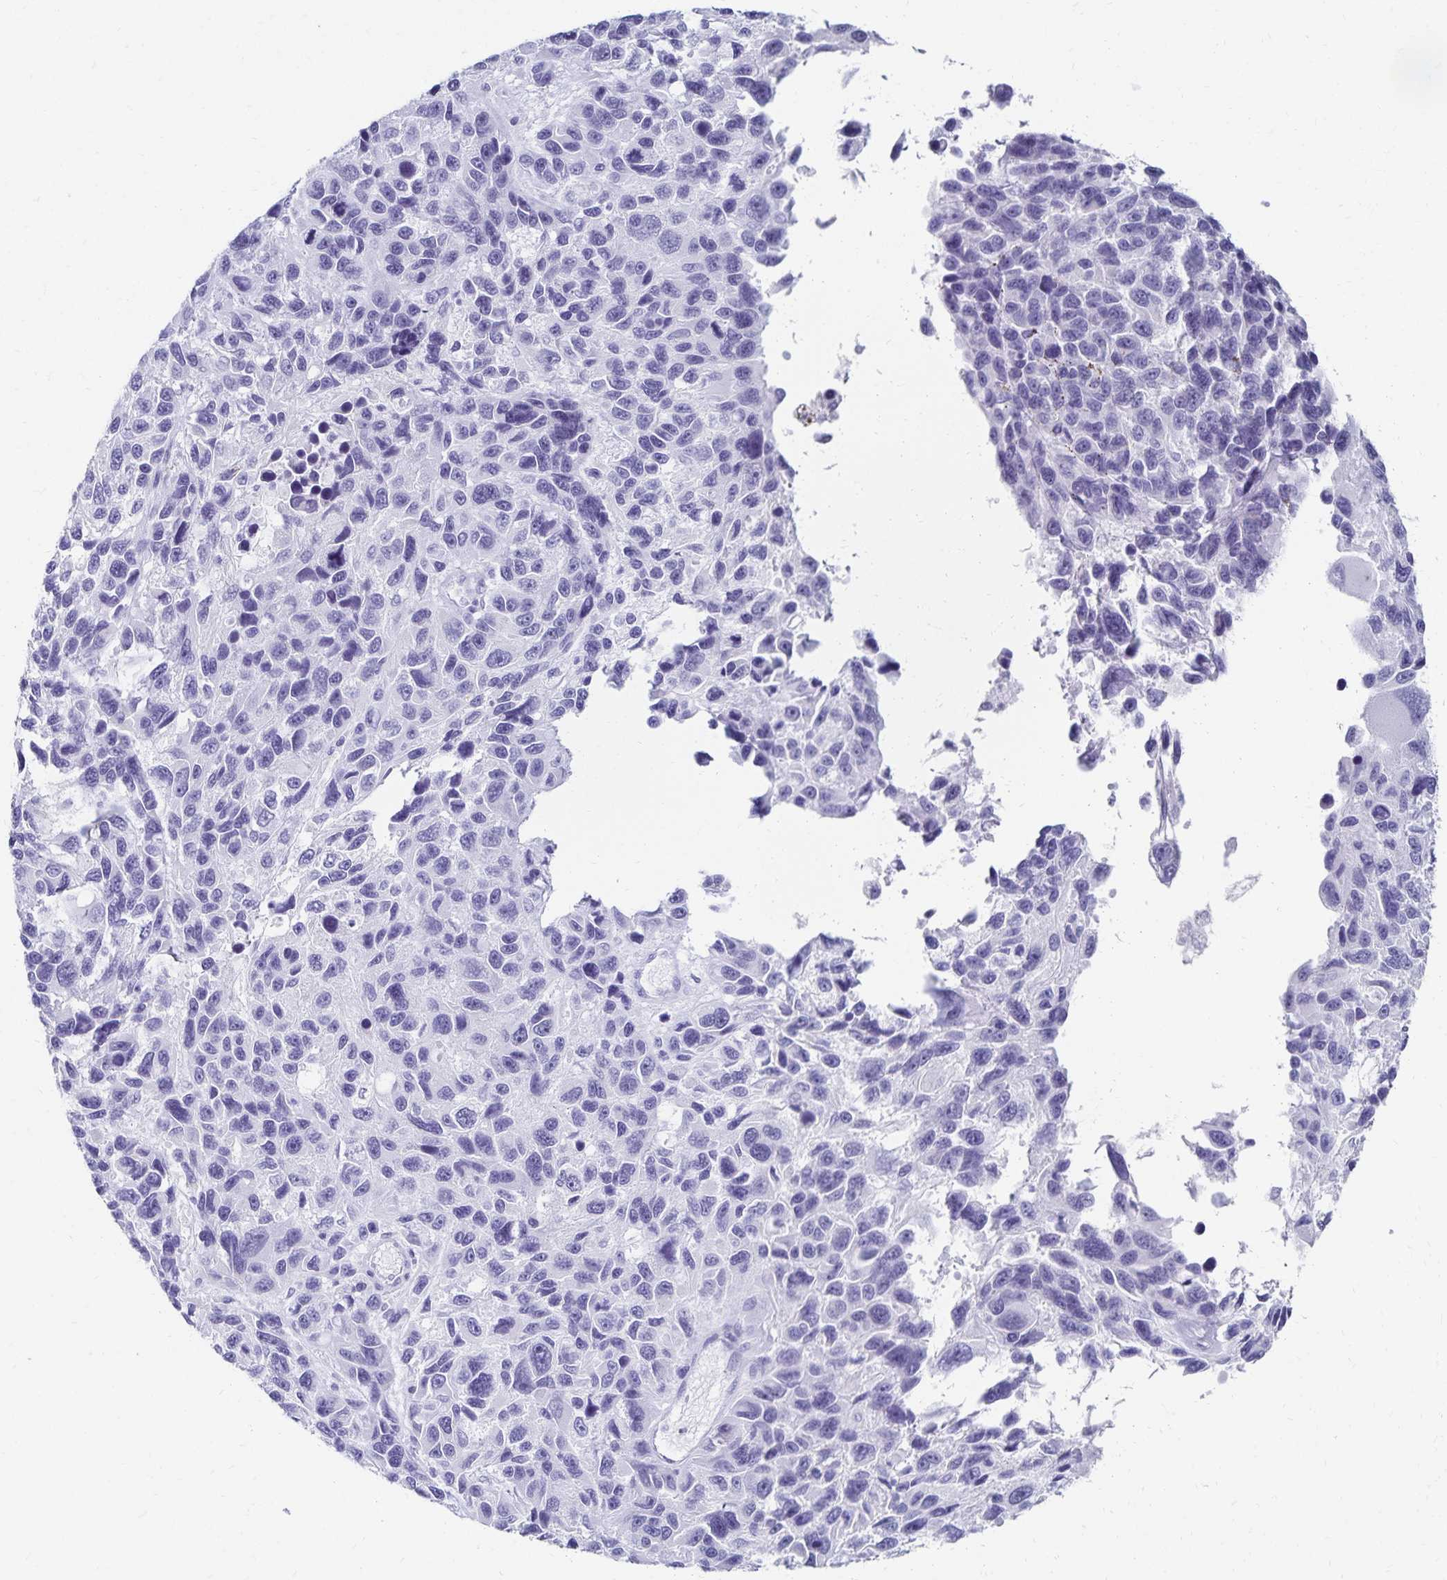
{"staining": {"intensity": "negative", "quantity": "none", "location": "none"}, "tissue": "melanoma", "cell_type": "Tumor cells", "image_type": "cancer", "snomed": [{"axis": "morphology", "description": "Malignant melanoma, NOS"}, {"axis": "topography", "description": "Skin"}], "caption": "Tumor cells show no significant protein staining in melanoma. (IHC, brightfield microscopy, high magnification).", "gene": "GIP", "patient": {"sex": "male", "age": 53}}